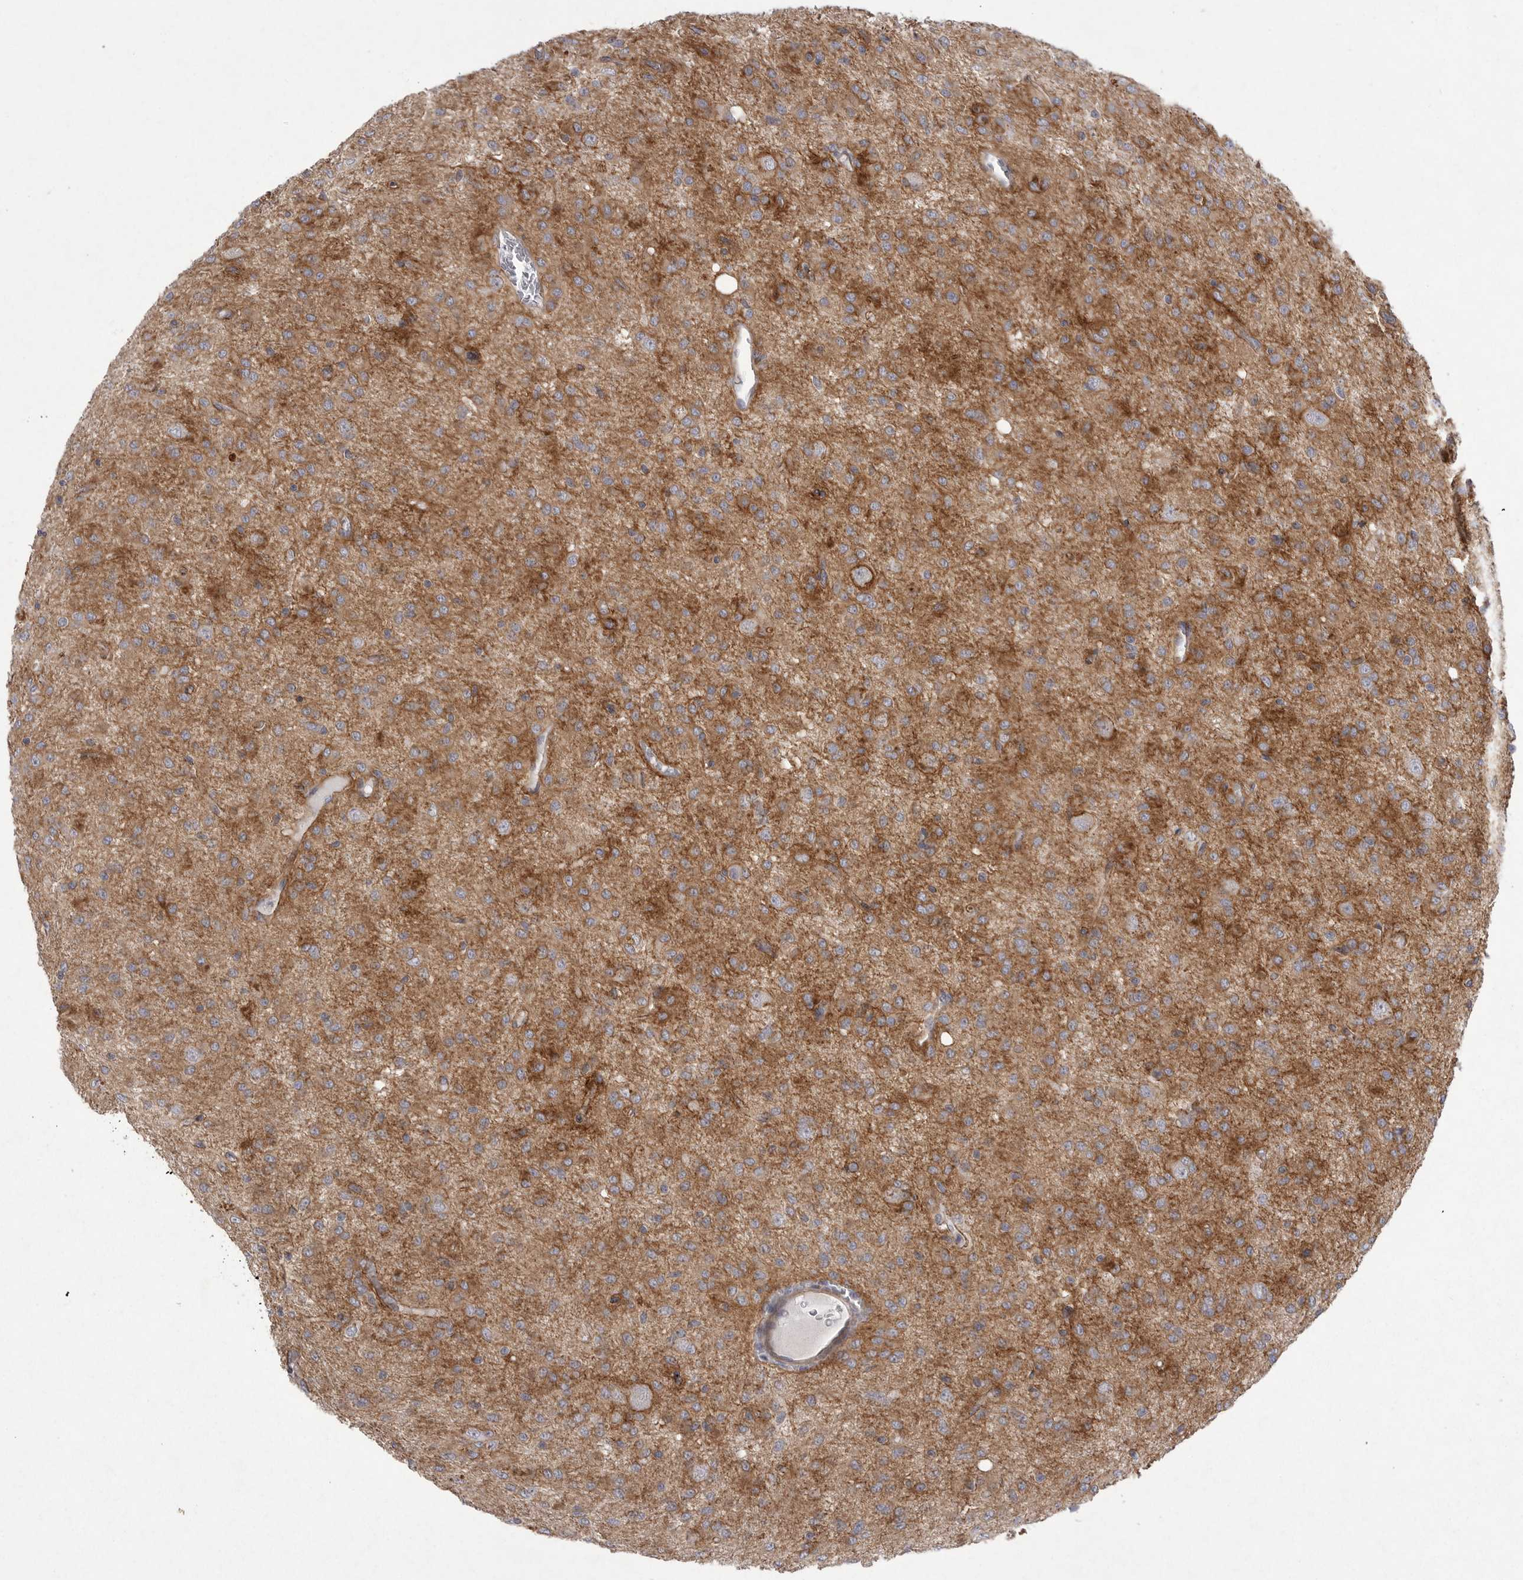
{"staining": {"intensity": "weak", "quantity": ">75%", "location": "cytoplasmic/membranous"}, "tissue": "glioma", "cell_type": "Tumor cells", "image_type": "cancer", "snomed": [{"axis": "morphology", "description": "Glioma, malignant, High grade"}, {"axis": "topography", "description": "Brain"}], "caption": "This photomicrograph reveals IHC staining of human glioma, with low weak cytoplasmic/membranous positivity in approximately >75% of tumor cells.", "gene": "VANGL2", "patient": {"sex": "female", "age": 59}}